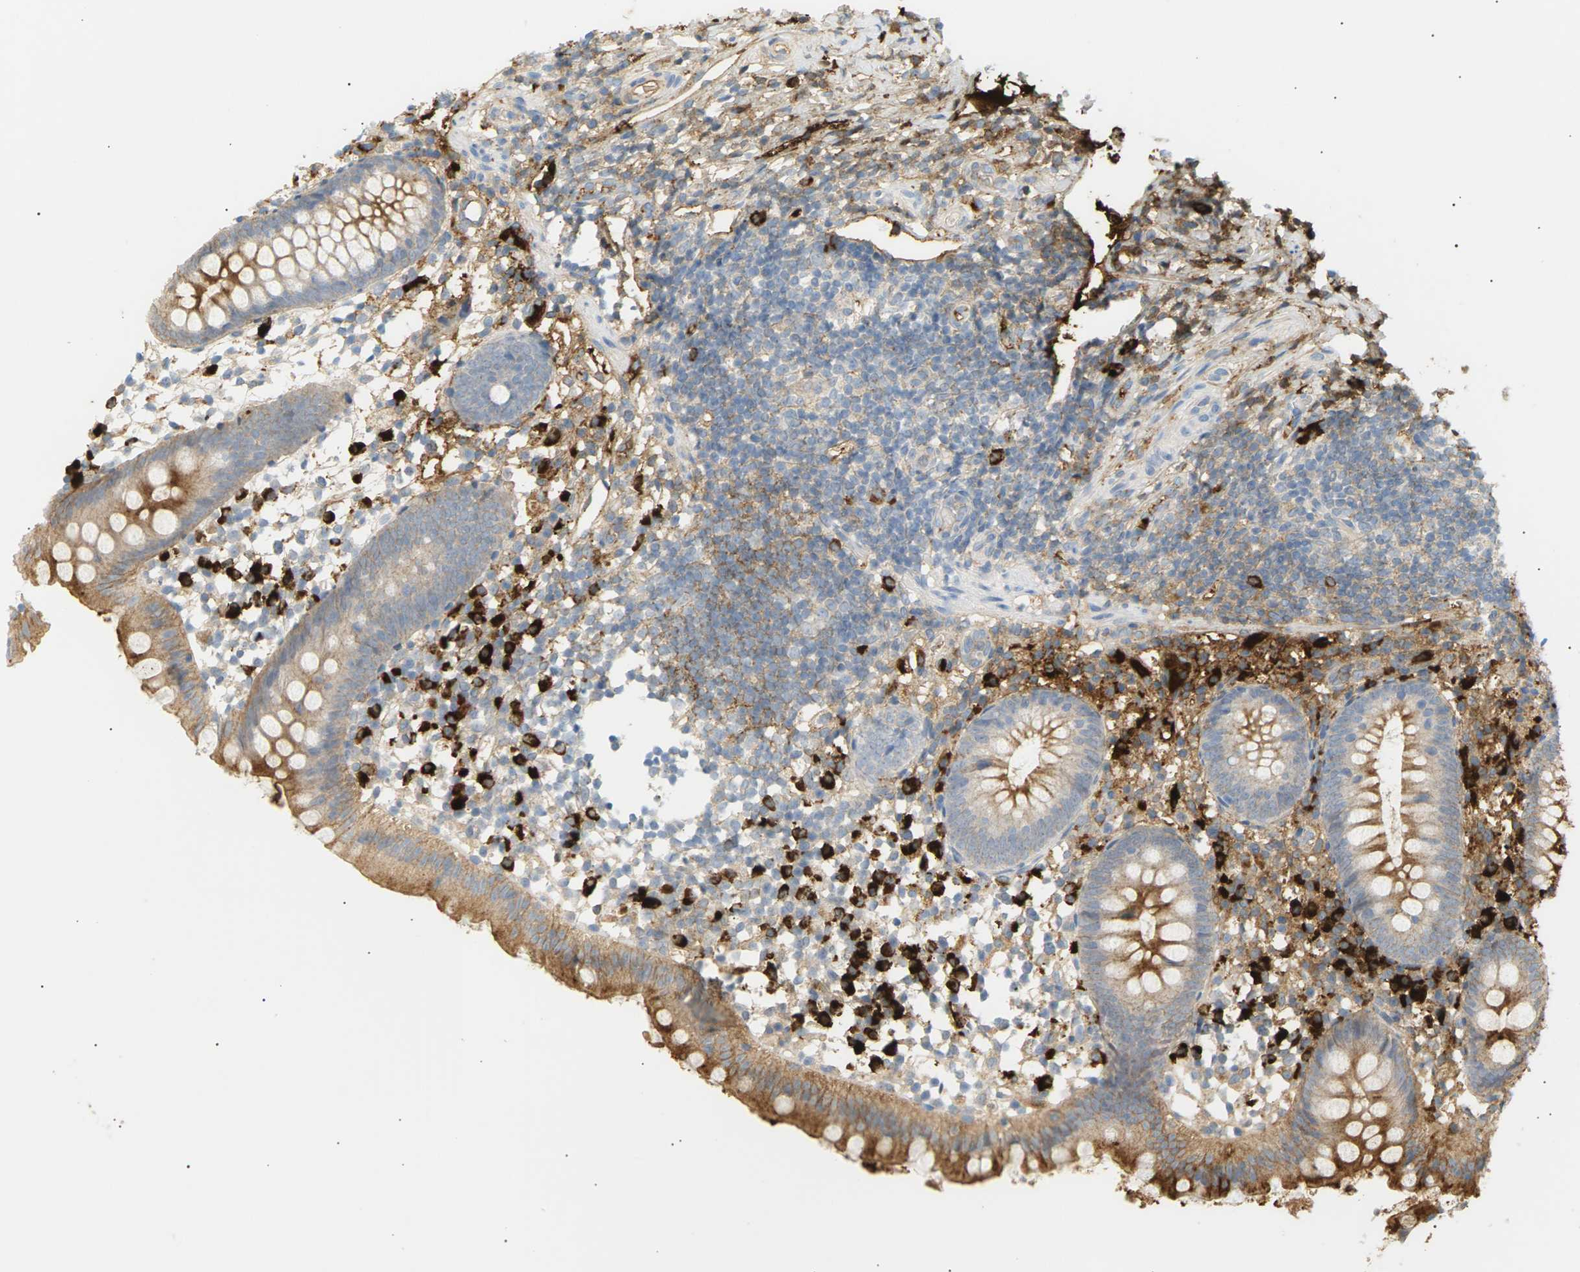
{"staining": {"intensity": "moderate", "quantity": "<25%", "location": "cytoplasmic/membranous"}, "tissue": "appendix", "cell_type": "Glandular cells", "image_type": "normal", "snomed": [{"axis": "morphology", "description": "Normal tissue, NOS"}, {"axis": "topography", "description": "Appendix"}], "caption": "Human appendix stained for a protein (brown) demonstrates moderate cytoplasmic/membranous positive positivity in about <25% of glandular cells.", "gene": "IGLC3", "patient": {"sex": "female", "age": 20}}